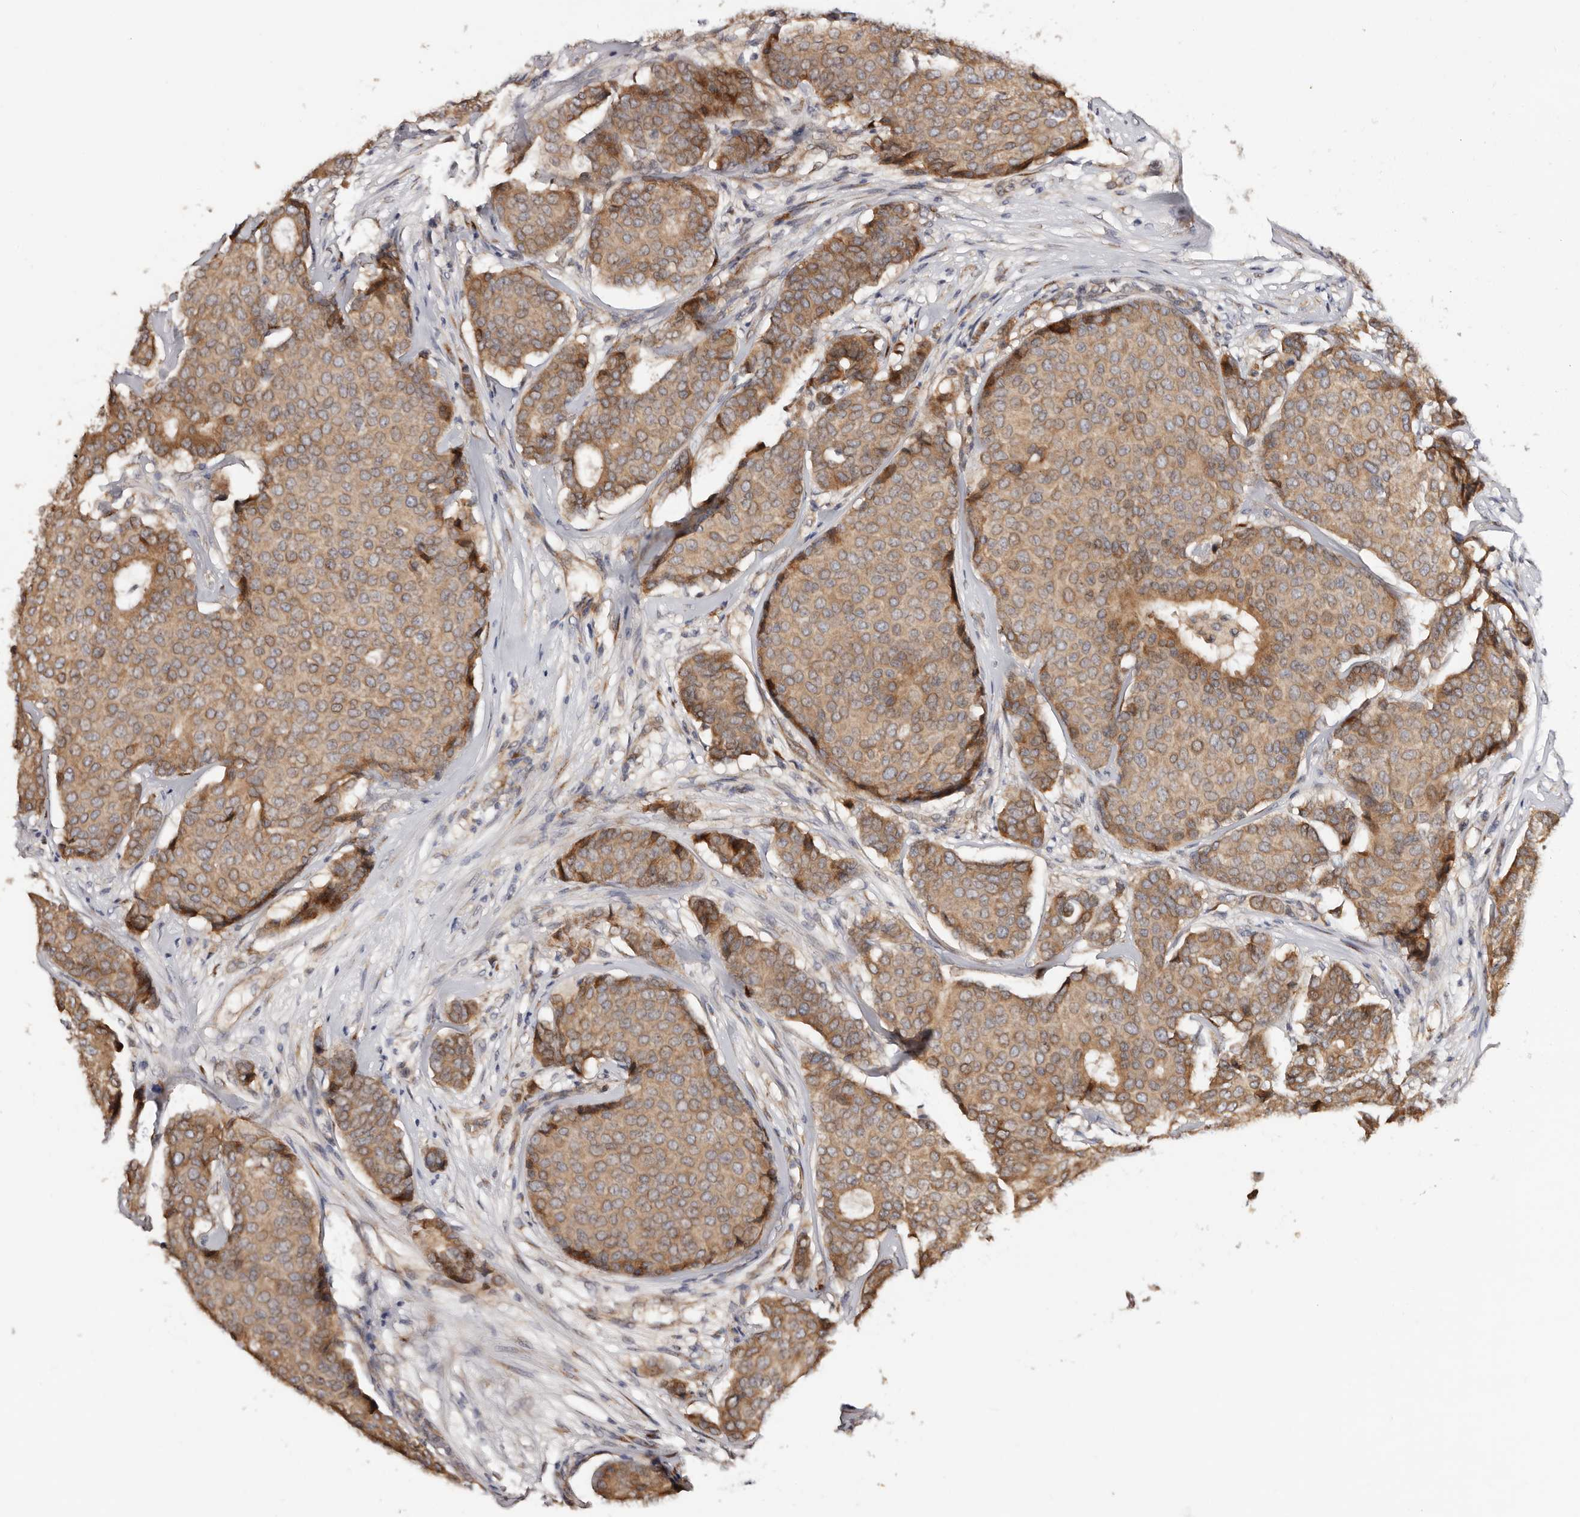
{"staining": {"intensity": "moderate", "quantity": ">75%", "location": "cytoplasmic/membranous"}, "tissue": "breast cancer", "cell_type": "Tumor cells", "image_type": "cancer", "snomed": [{"axis": "morphology", "description": "Duct carcinoma"}, {"axis": "topography", "description": "Breast"}], "caption": "Human breast cancer stained for a protein (brown) shows moderate cytoplasmic/membranous positive expression in approximately >75% of tumor cells.", "gene": "DACT2", "patient": {"sex": "female", "age": 75}}